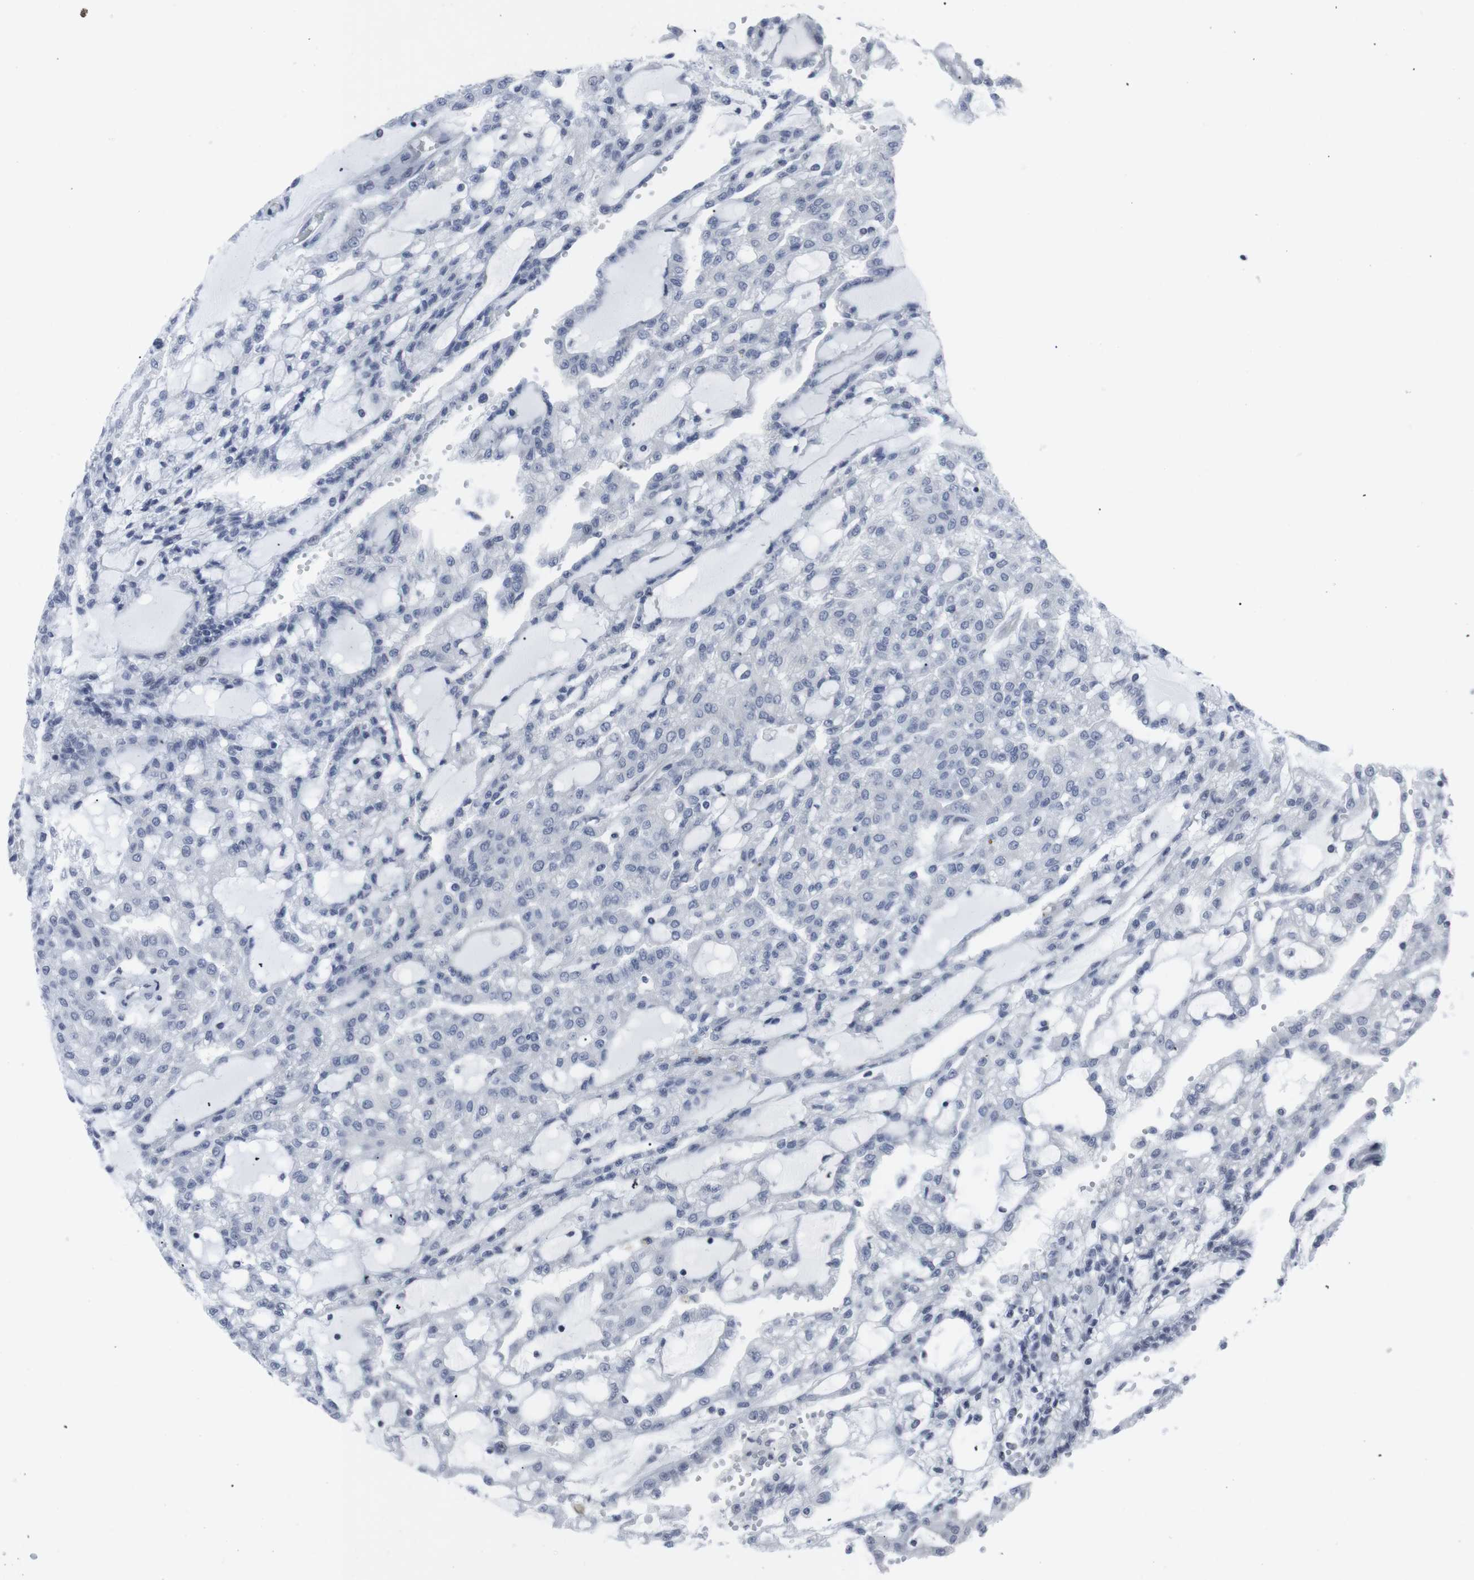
{"staining": {"intensity": "negative", "quantity": "none", "location": "none"}, "tissue": "renal cancer", "cell_type": "Tumor cells", "image_type": "cancer", "snomed": [{"axis": "morphology", "description": "Adenocarcinoma, NOS"}, {"axis": "topography", "description": "Kidney"}], "caption": "High magnification brightfield microscopy of renal adenocarcinoma stained with DAB (brown) and counterstained with hematoxylin (blue): tumor cells show no significant expression.", "gene": "GEMIN2", "patient": {"sex": "male", "age": 63}}